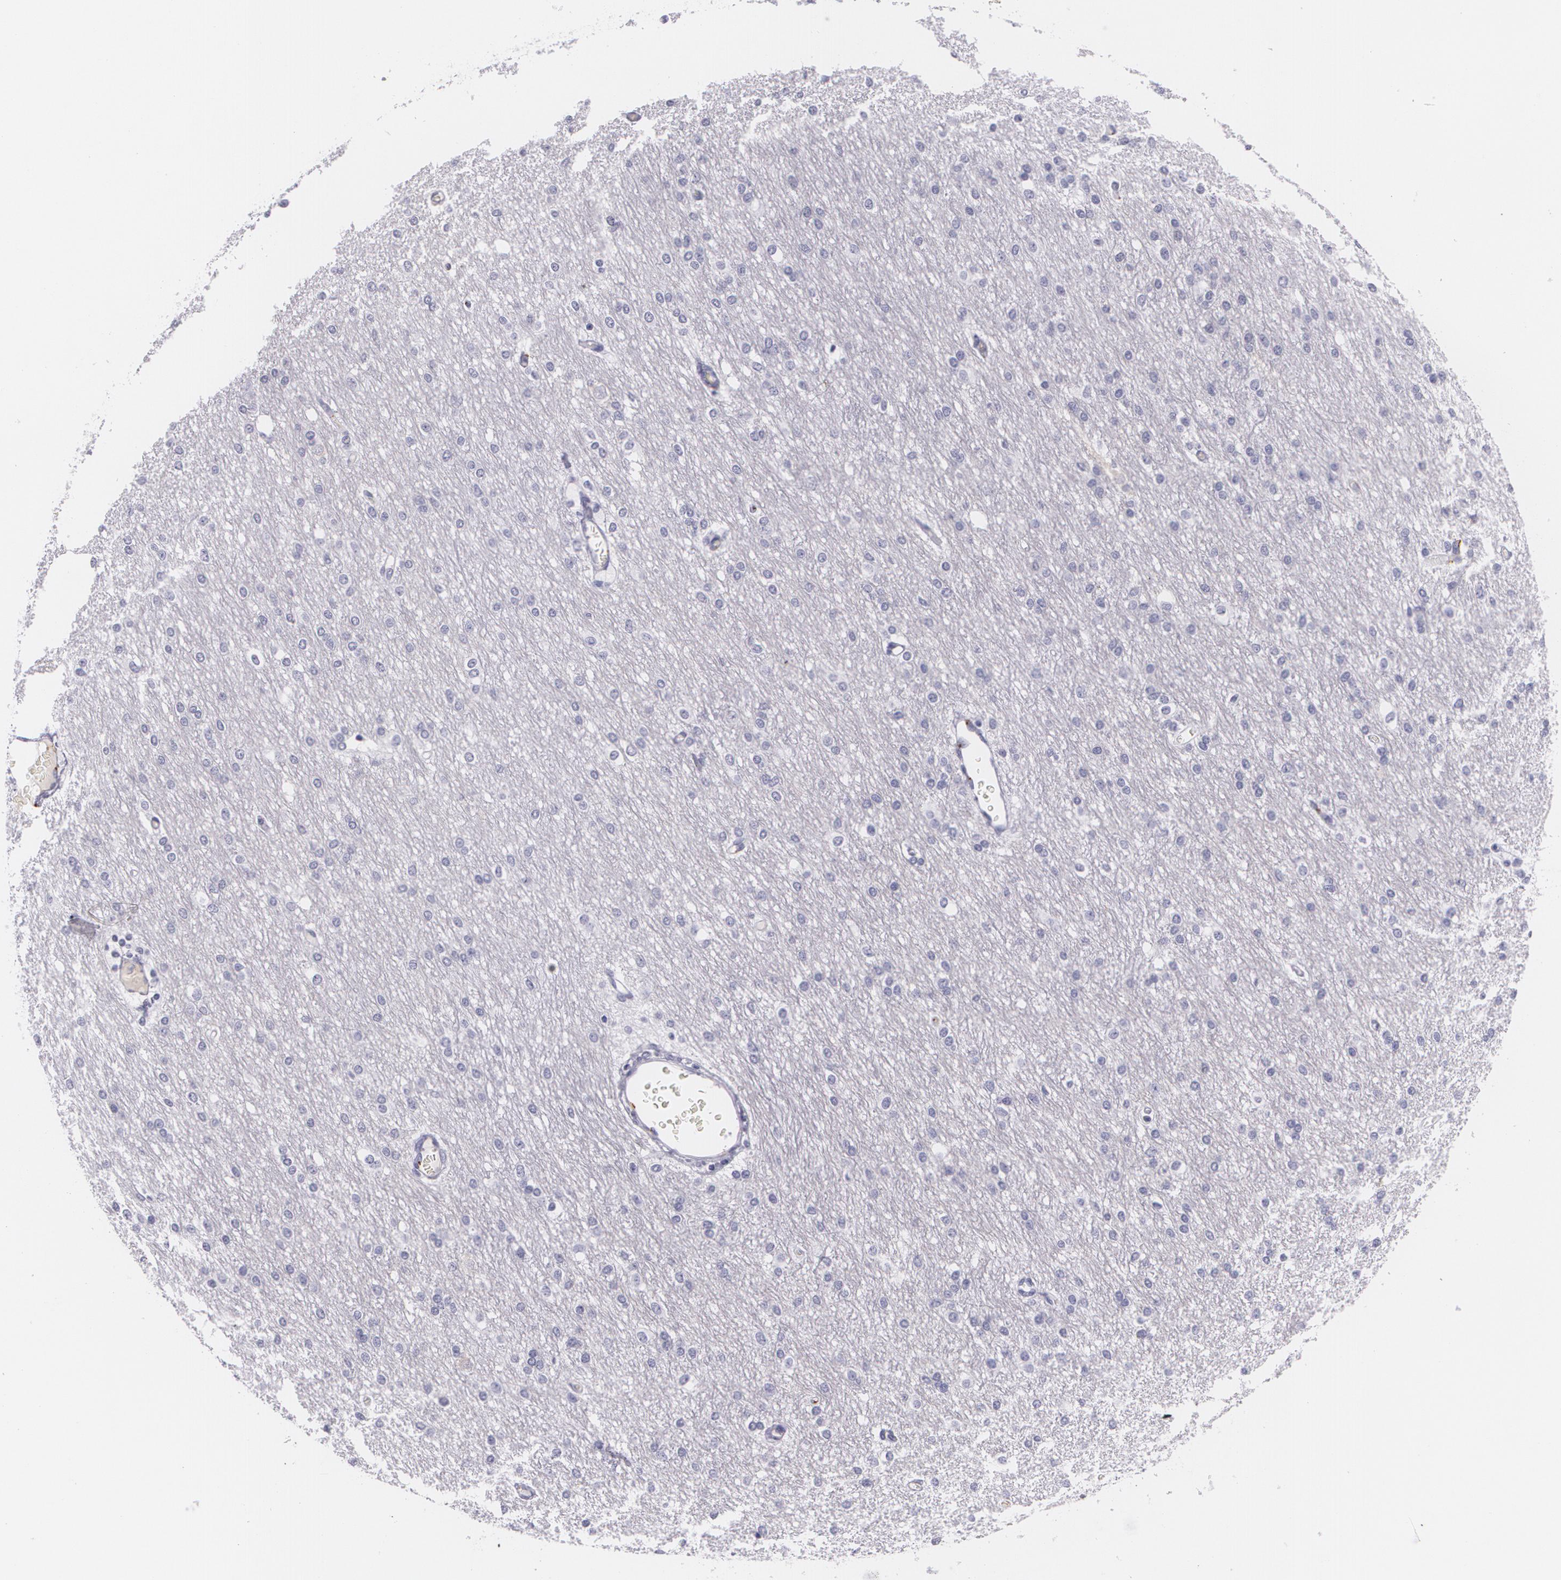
{"staining": {"intensity": "negative", "quantity": "none", "location": "none"}, "tissue": "cerebral cortex", "cell_type": "Endothelial cells", "image_type": "normal", "snomed": [{"axis": "morphology", "description": "Normal tissue, NOS"}, {"axis": "morphology", "description": "Inflammation, NOS"}, {"axis": "topography", "description": "Cerebral cortex"}], "caption": "The photomicrograph reveals no staining of endothelial cells in unremarkable cerebral cortex. (Brightfield microscopy of DAB IHC at high magnification).", "gene": "DLG4", "patient": {"sex": "male", "age": 6}}